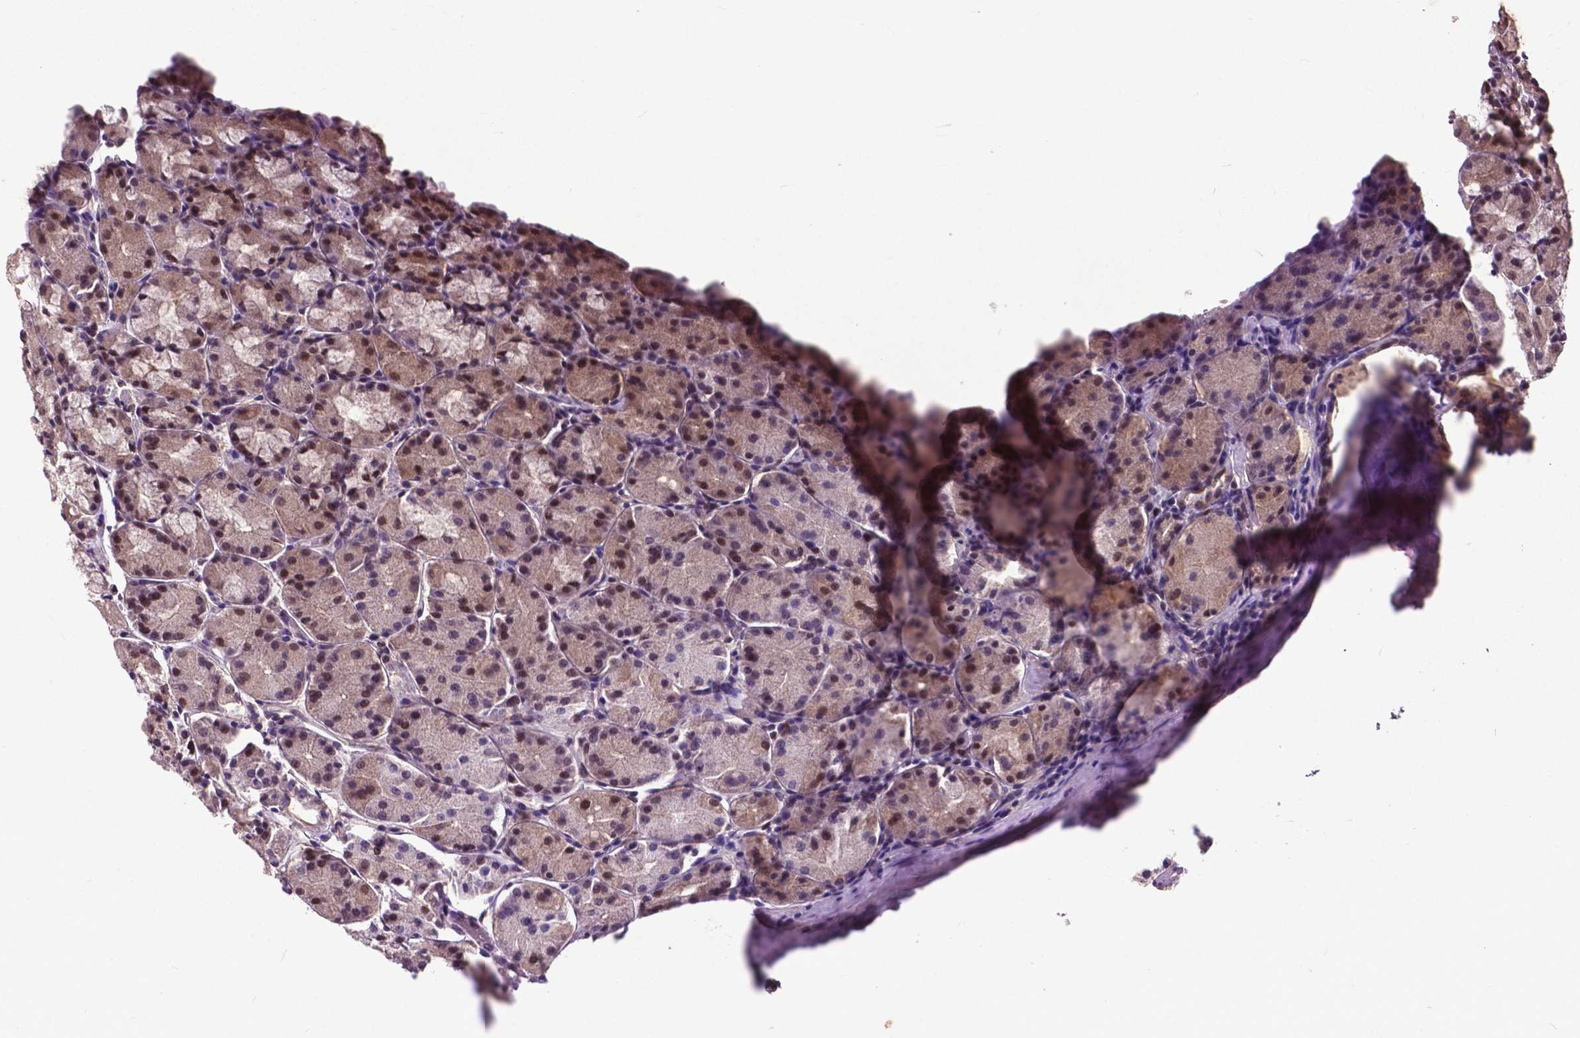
{"staining": {"intensity": "weak", "quantity": "25%-75%", "location": "cytoplasmic/membranous,nuclear"}, "tissue": "stomach", "cell_type": "Glandular cells", "image_type": "normal", "snomed": [{"axis": "morphology", "description": "Normal tissue, NOS"}, {"axis": "topography", "description": "Stomach, upper"}], "caption": "Stomach stained with DAB immunohistochemistry (IHC) reveals low levels of weak cytoplasmic/membranous,nuclear positivity in about 25%-75% of glandular cells.", "gene": "FAF1", "patient": {"sex": "male", "age": 47}}